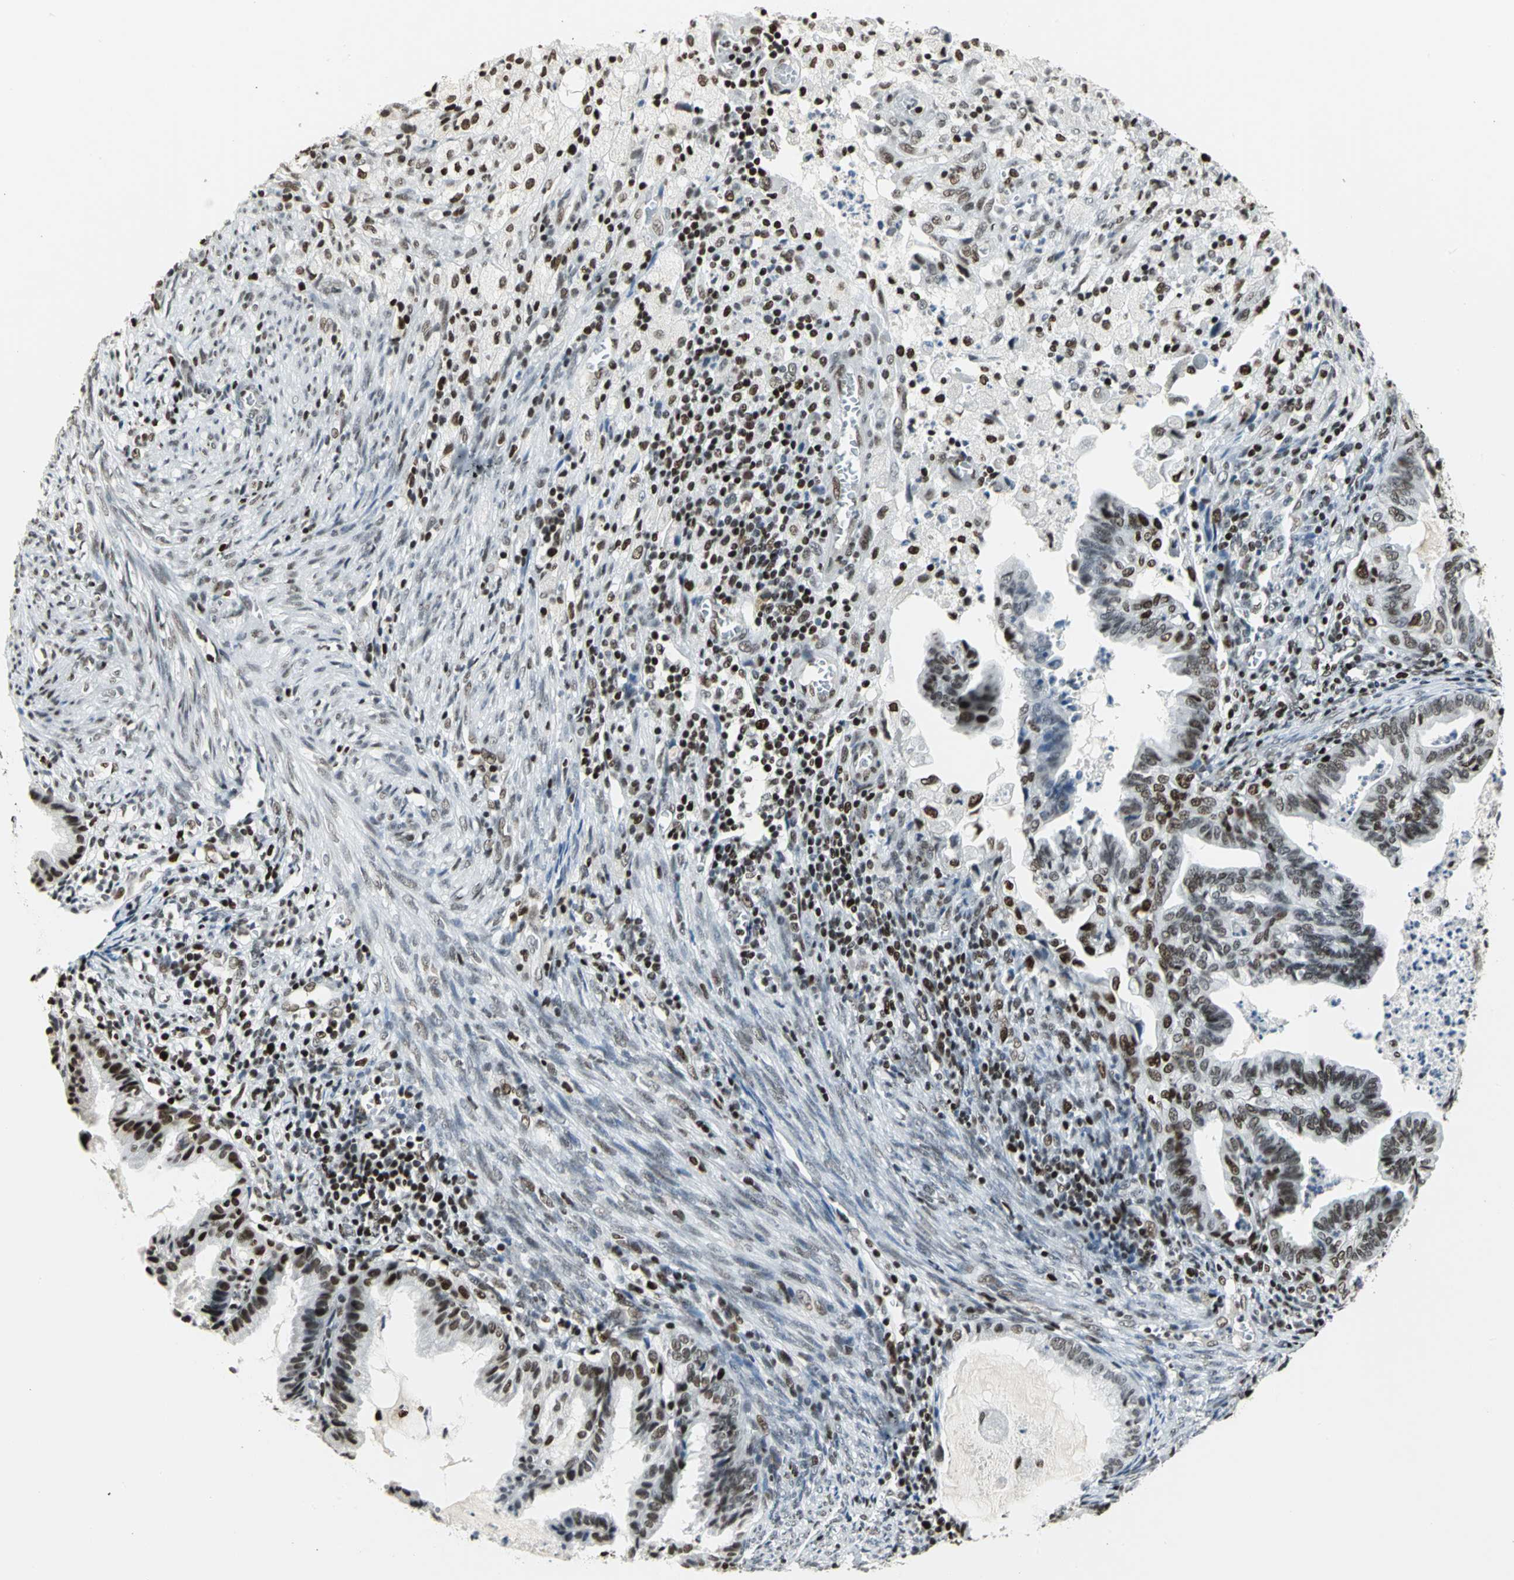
{"staining": {"intensity": "strong", "quantity": ">75%", "location": "nuclear"}, "tissue": "cervical cancer", "cell_type": "Tumor cells", "image_type": "cancer", "snomed": [{"axis": "morphology", "description": "Normal tissue, NOS"}, {"axis": "morphology", "description": "Adenocarcinoma, NOS"}, {"axis": "topography", "description": "Cervix"}, {"axis": "topography", "description": "Endometrium"}], "caption": "Immunohistochemical staining of cervical cancer shows strong nuclear protein positivity in approximately >75% of tumor cells.", "gene": "HNRNPD", "patient": {"sex": "female", "age": 86}}